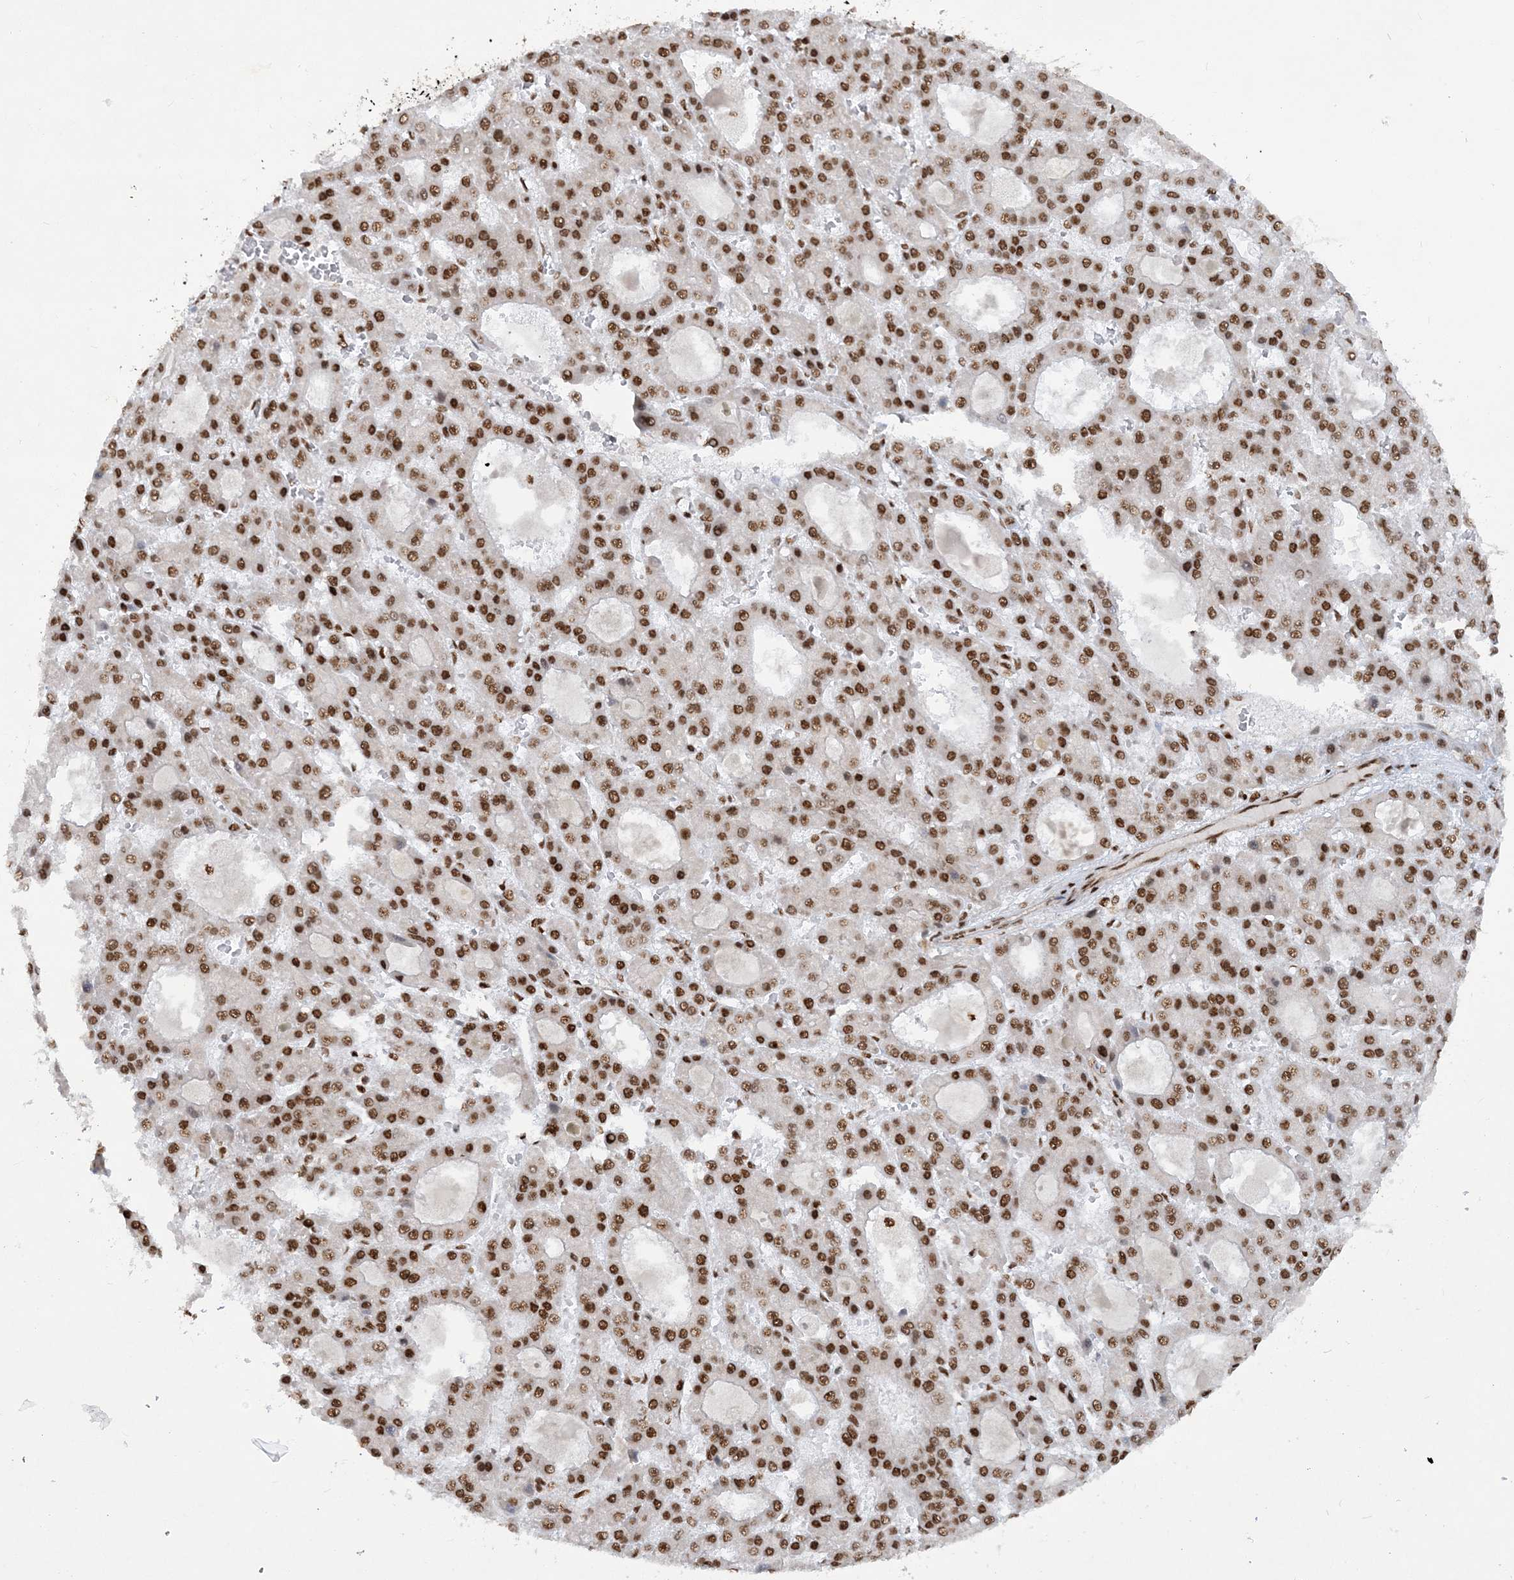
{"staining": {"intensity": "strong", "quantity": ">75%", "location": "nuclear"}, "tissue": "liver cancer", "cell_type": "Tumor cells", "image_type": "cancer", "snomed": [{"axis": "morphology", "description": "Carcinoma, Hepatocellular, NOS"}, {"axis": "topography", "description": "Liver"}], "caption": "IHC photomicrograph of neoplastic tissue: human liver cancer (hepatocellular carcinoma) stained using immunohistochemistry shows high levels of strong protein expression localized specifically in the nuclear of tumor cells, appearing as a nuclear brown color.", "gene": "DELE1", "patient": {"sex": "male", "age": 70}}